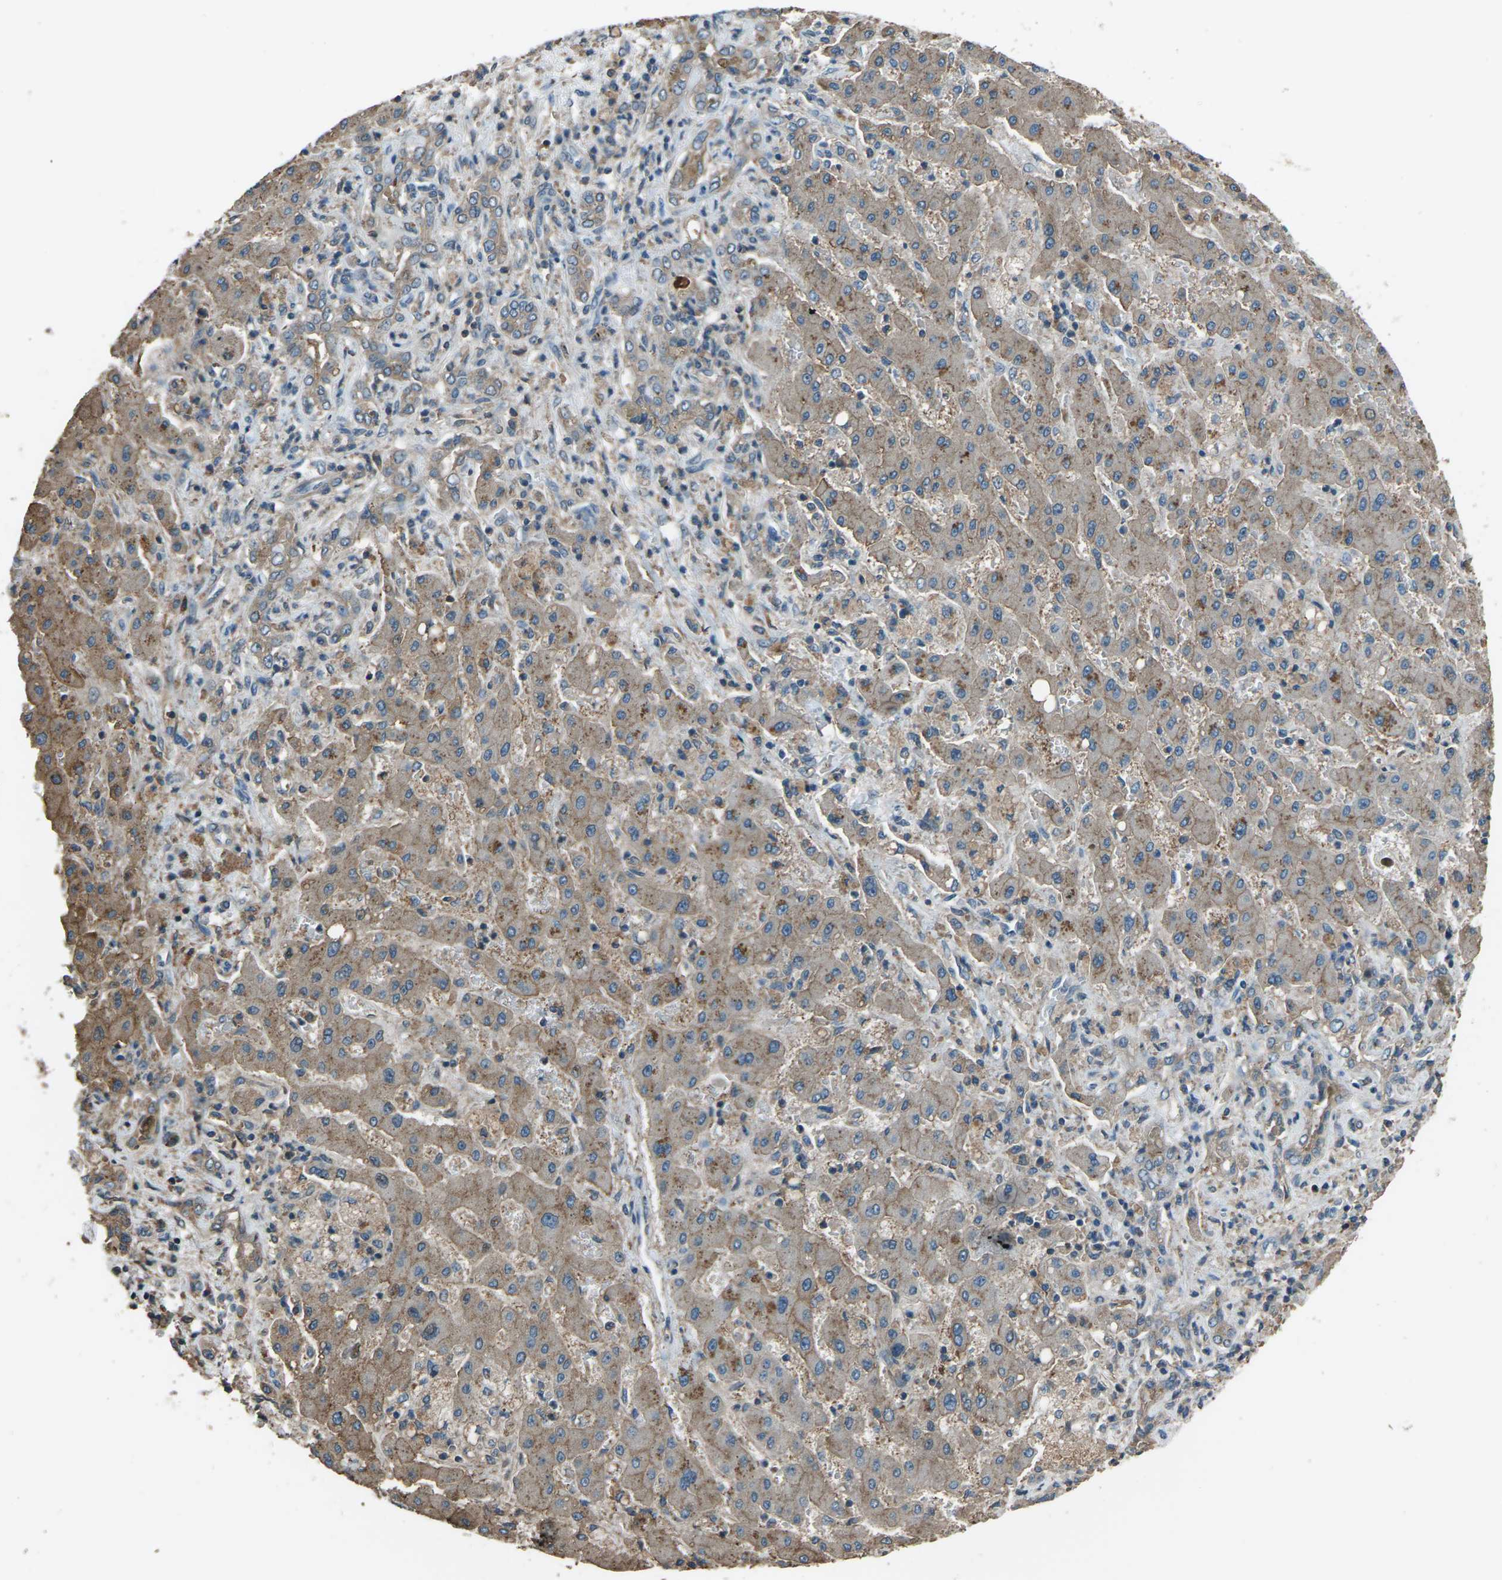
{"staining": {"intensity": "weak", "quantity": ">75%", "location": "cytoplasmic/membranous"}, "tissue": "liver cancer", "cell_type": "Tumor cells", "image_type": "cancer", "snomed": [{"axis": "morphology", "description": "Cholangiocarcinoma"}, {"axis": "topography", "description": "Liver"}], "caption": "Liver cancer (cholangiocarcinoma) was stained to show a protein in brown. There is low levels of weak cytoplasmic/membranous staining in about >75% of tumor cells. (DAB (3,3'-diaminobenzidine) = brown stain, brightfield microscopy at high magnification).", "gene": "CMTM4", "patient": {"sex": "male", "age": 50}}